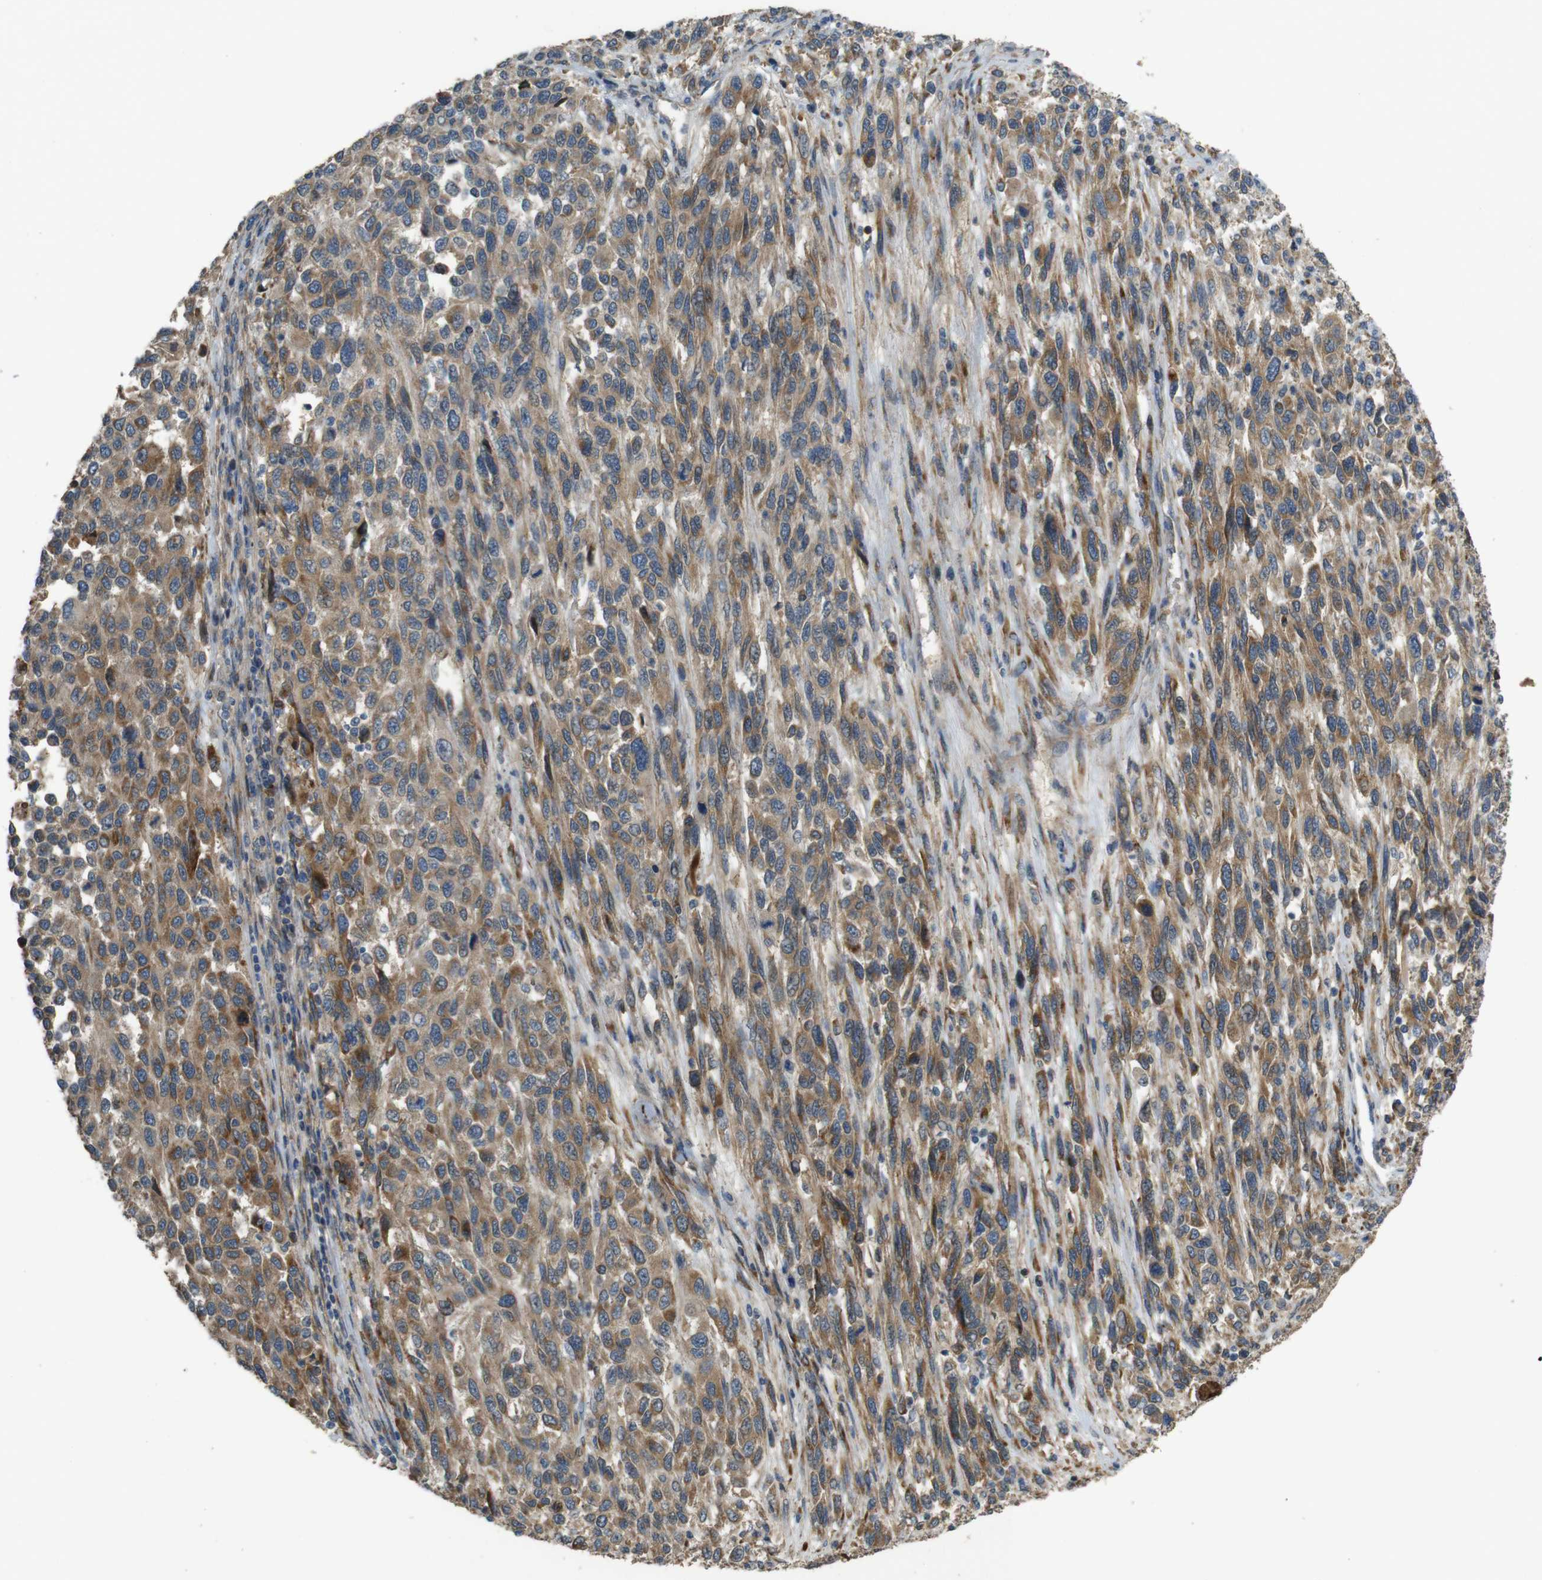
{"staining": {"intensity": "moderate", "quantity": ">75%", "location": "cytoplasmic/membranous"}, "tissue": "melanoma", "cell_type": "Tumor cells", "image_type": "cancer", "snomed": [{"axis": "morphology", "description": "Malignant melanoma, Metastatic site"}, {"axis": "topography", "description": "Lymph node"}], "caption": "About >75% of tumor cells in human malignant melanoma (metastatic site) demonstrate moderate cytoplasmic/membranous protein staining as visualized by brown immunohistochemical staining.", "gene": "ARHGAP24", "patient": {"sex": "male", "age": 61}}